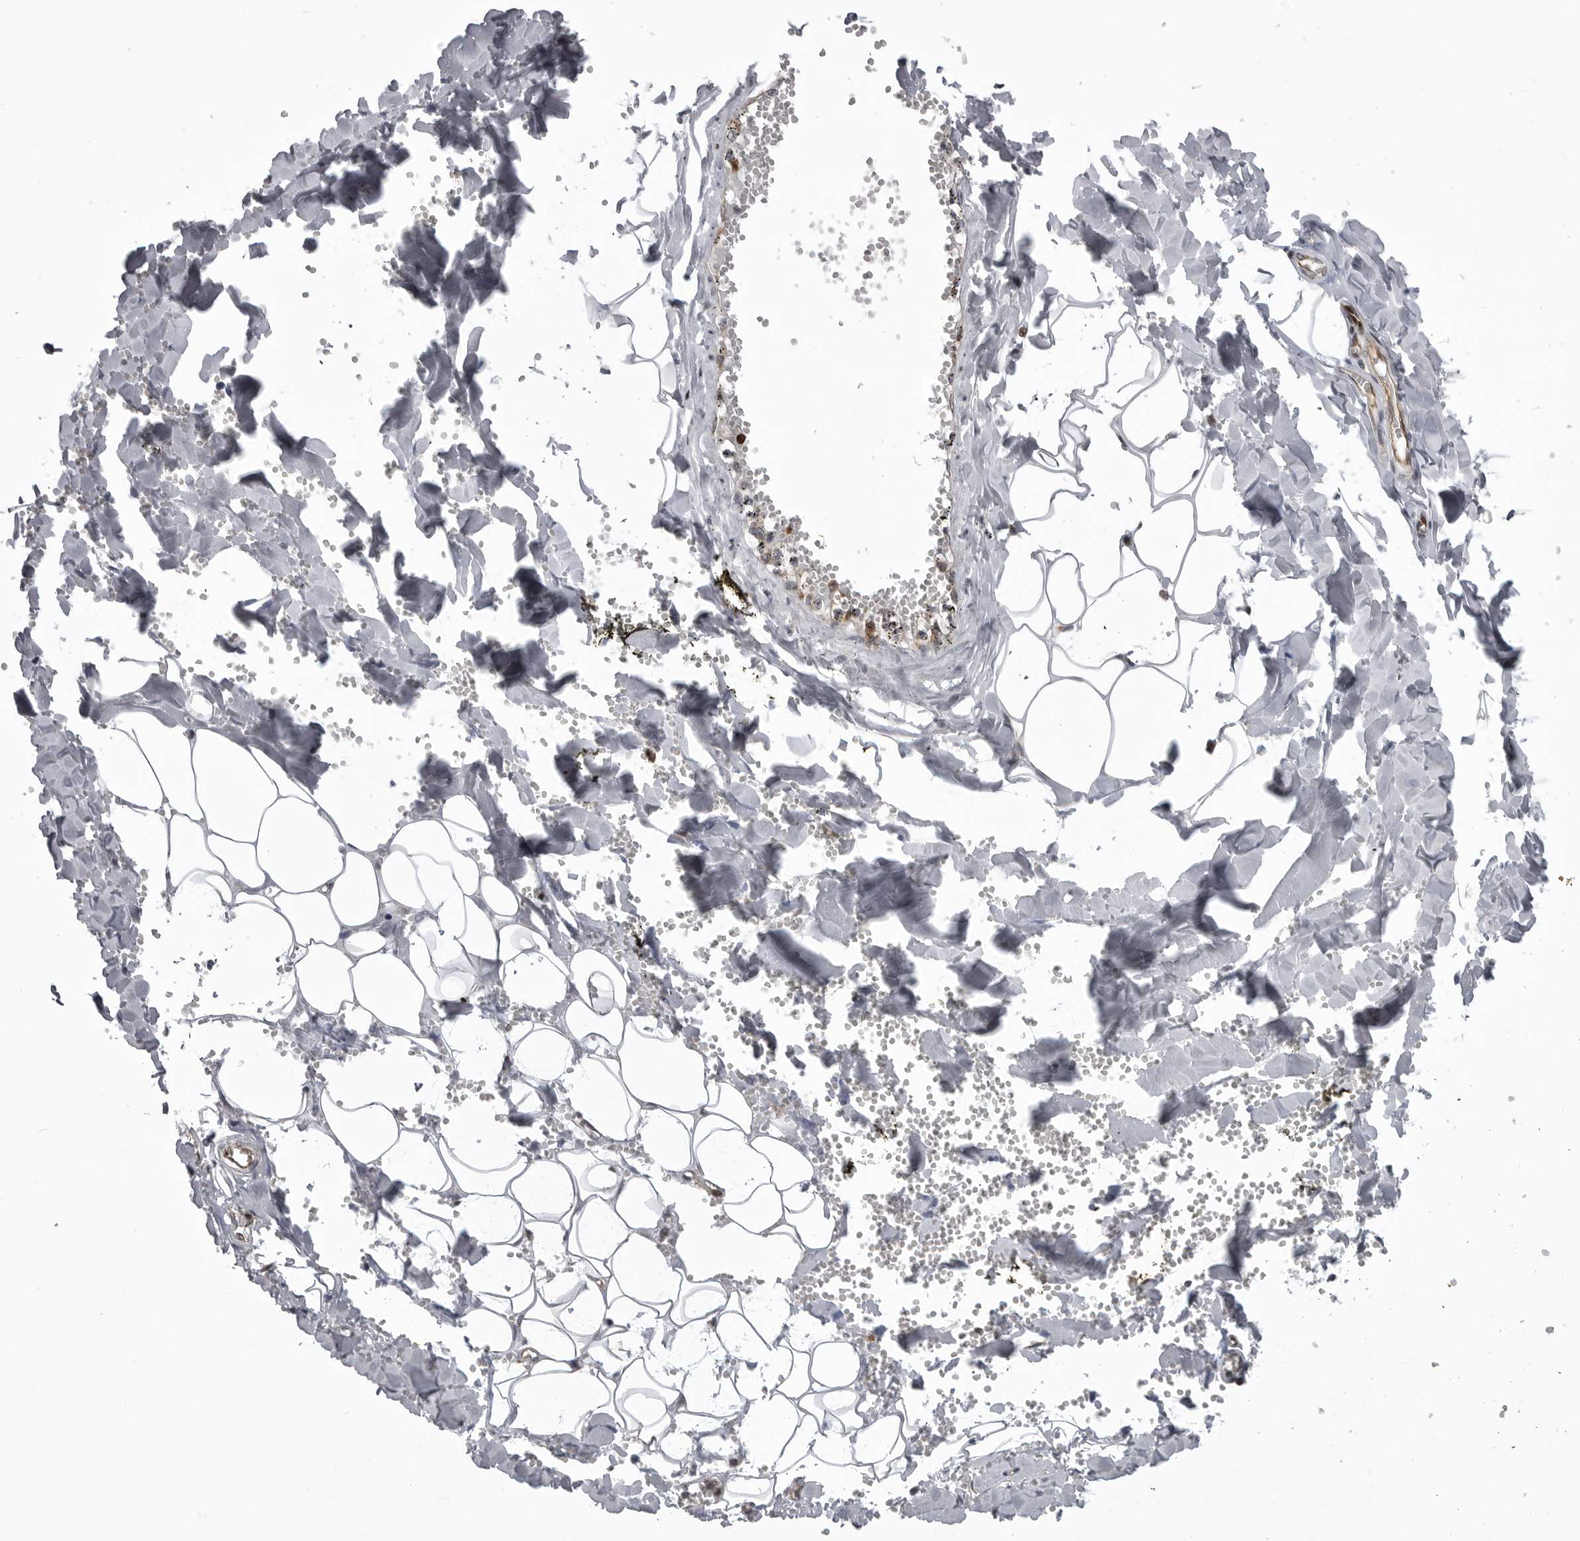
{"staining": {"intensity": "moderate", "quantity": "<25%", "location": "cytoplasmic/membranous,nuclear"}, "tissue": "salivary gland", "cell_type": "Glandular cells", "image_type": "normal", "snomed": [{"axis": "morphology", "description": "Normal tissue, NOS"}, {"axis": "topography", "description": "Salivary gland"}], "caption": "A brown stain highlights moderate cytoplasmic/membranous,nuclear positivity of a protein in glandular cells of normal human salivary gland.", "gene": "ABL1", "patient": {"sex": "male", "age": 62}}